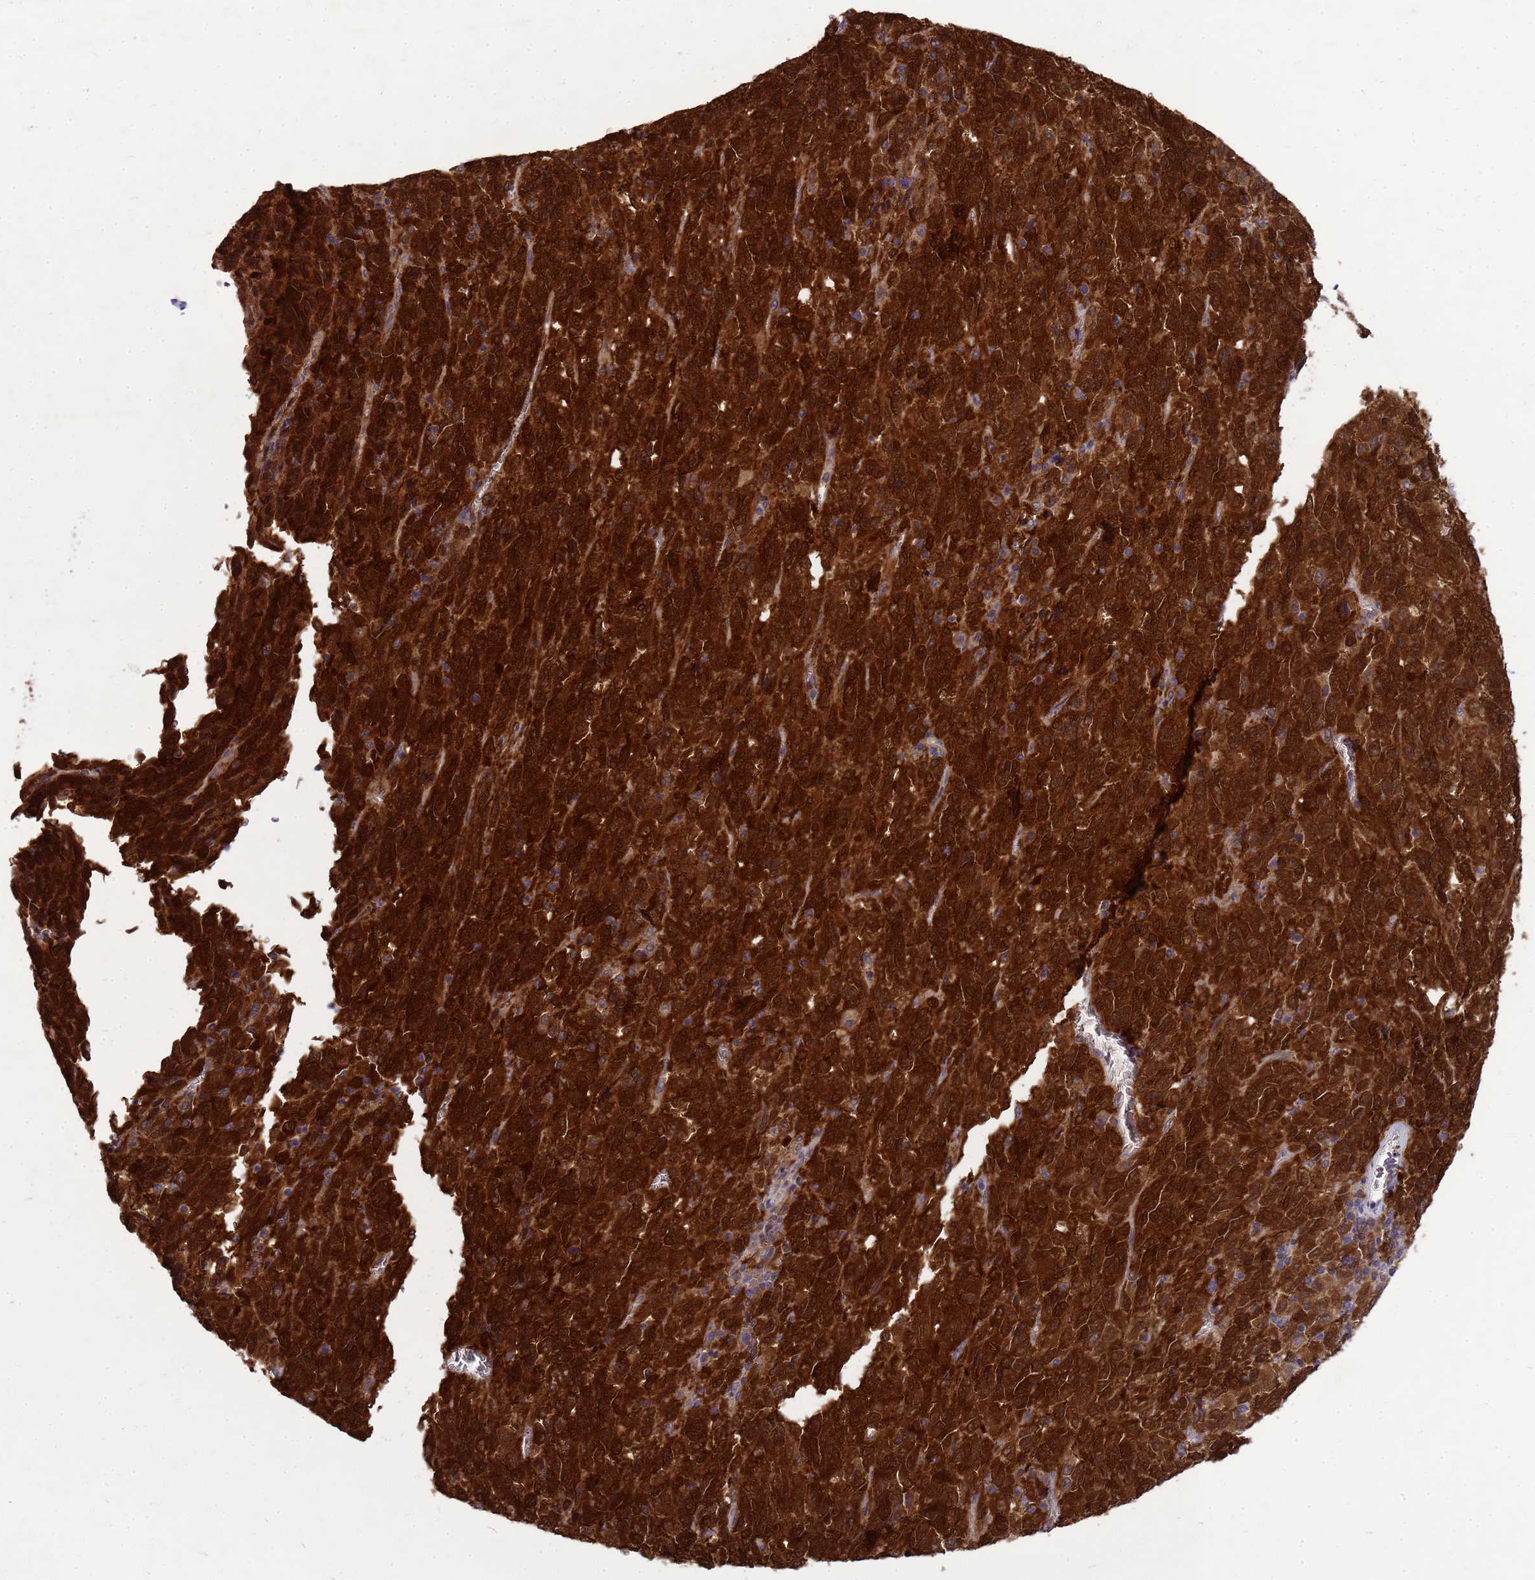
{"staining": {"intensity": "strong", "quantity": ">75%", "location": "cytoplasmic/membranous,nuclear"}, "tissue": "melanoma", "cell_type": "Tumor cells", "image_type": "cancer", "snomed": [{"axis": "morphology", "description": "Malignant melanoma, Metastatic site"}, {"axis": "topography", "description": "Lung"}], "caption": "A histopathology image of melanoma stained for a protein displays strong cytoplasmic/membranous and nuclear brown staining in tumor cells. (DAB (3,3'-diaminobenzidine) IHC, brown staining for protein, blue staining for nuclei).", "gene": "EIF4EBP3", "patient": {"sex": "male", "age": 64}}